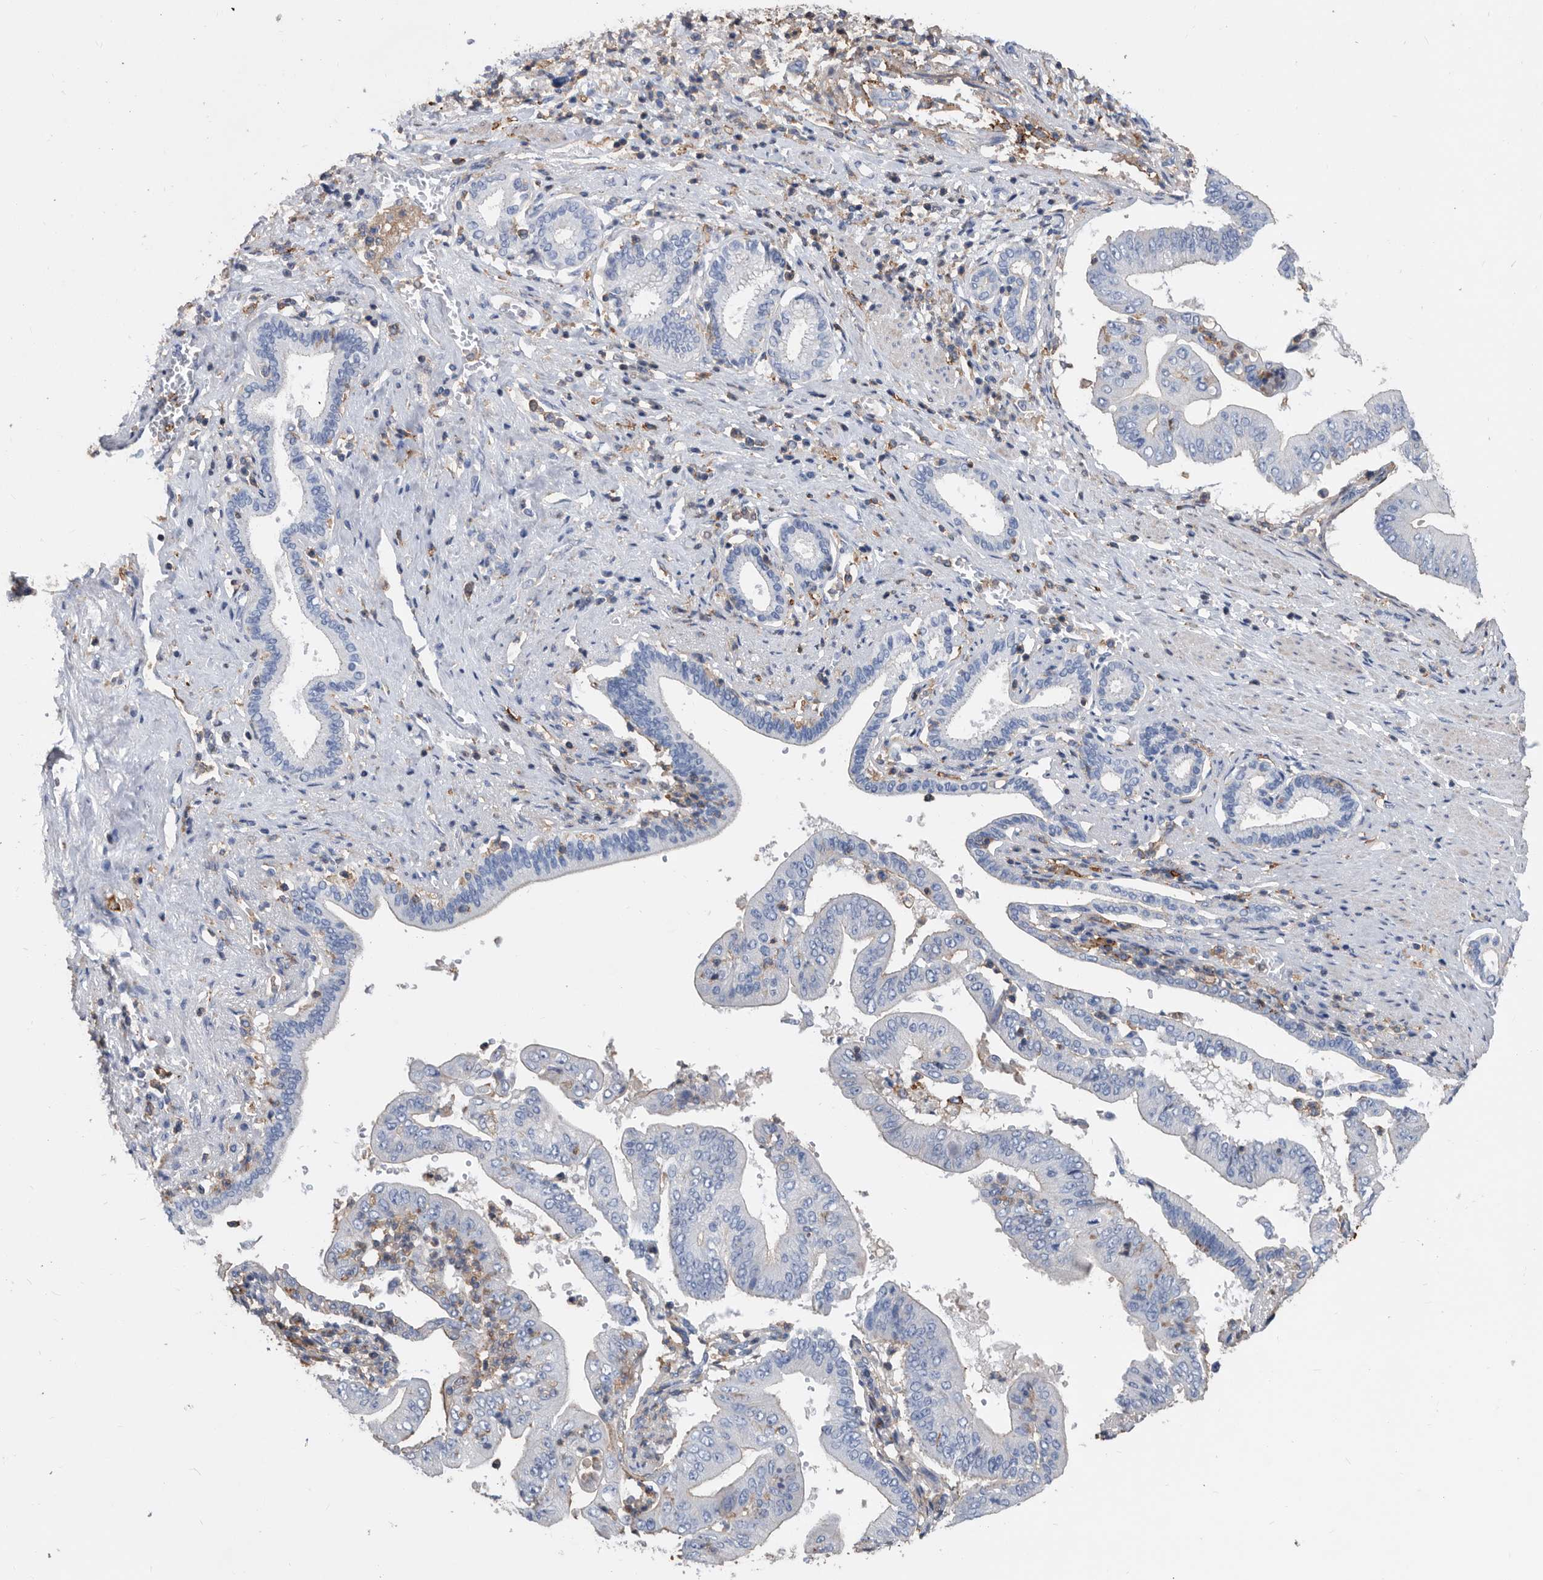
{"staining": {"intensity": "negative", "quantity": "none", "location": "none"}, "tissue": "pancreatic cancer", "cell_type": "Tumor cells", "image_type": "cancer", "snomed": [{"axis": "morphology", "description": "Adenocarcinoma, NOS"}, {"axis": "topography", "description": "Pancreas"}], "caption": "Tumor cells show no significant protein positivity in pancreatic cancer. The staining was performed using DAB to visualize the protein expression in brown, while the nuclei were stained in blue with hematoxylin (Magnification: 20x).", "gene": "MS4A4A", "patient": {"sex": "female", "age": 77}}